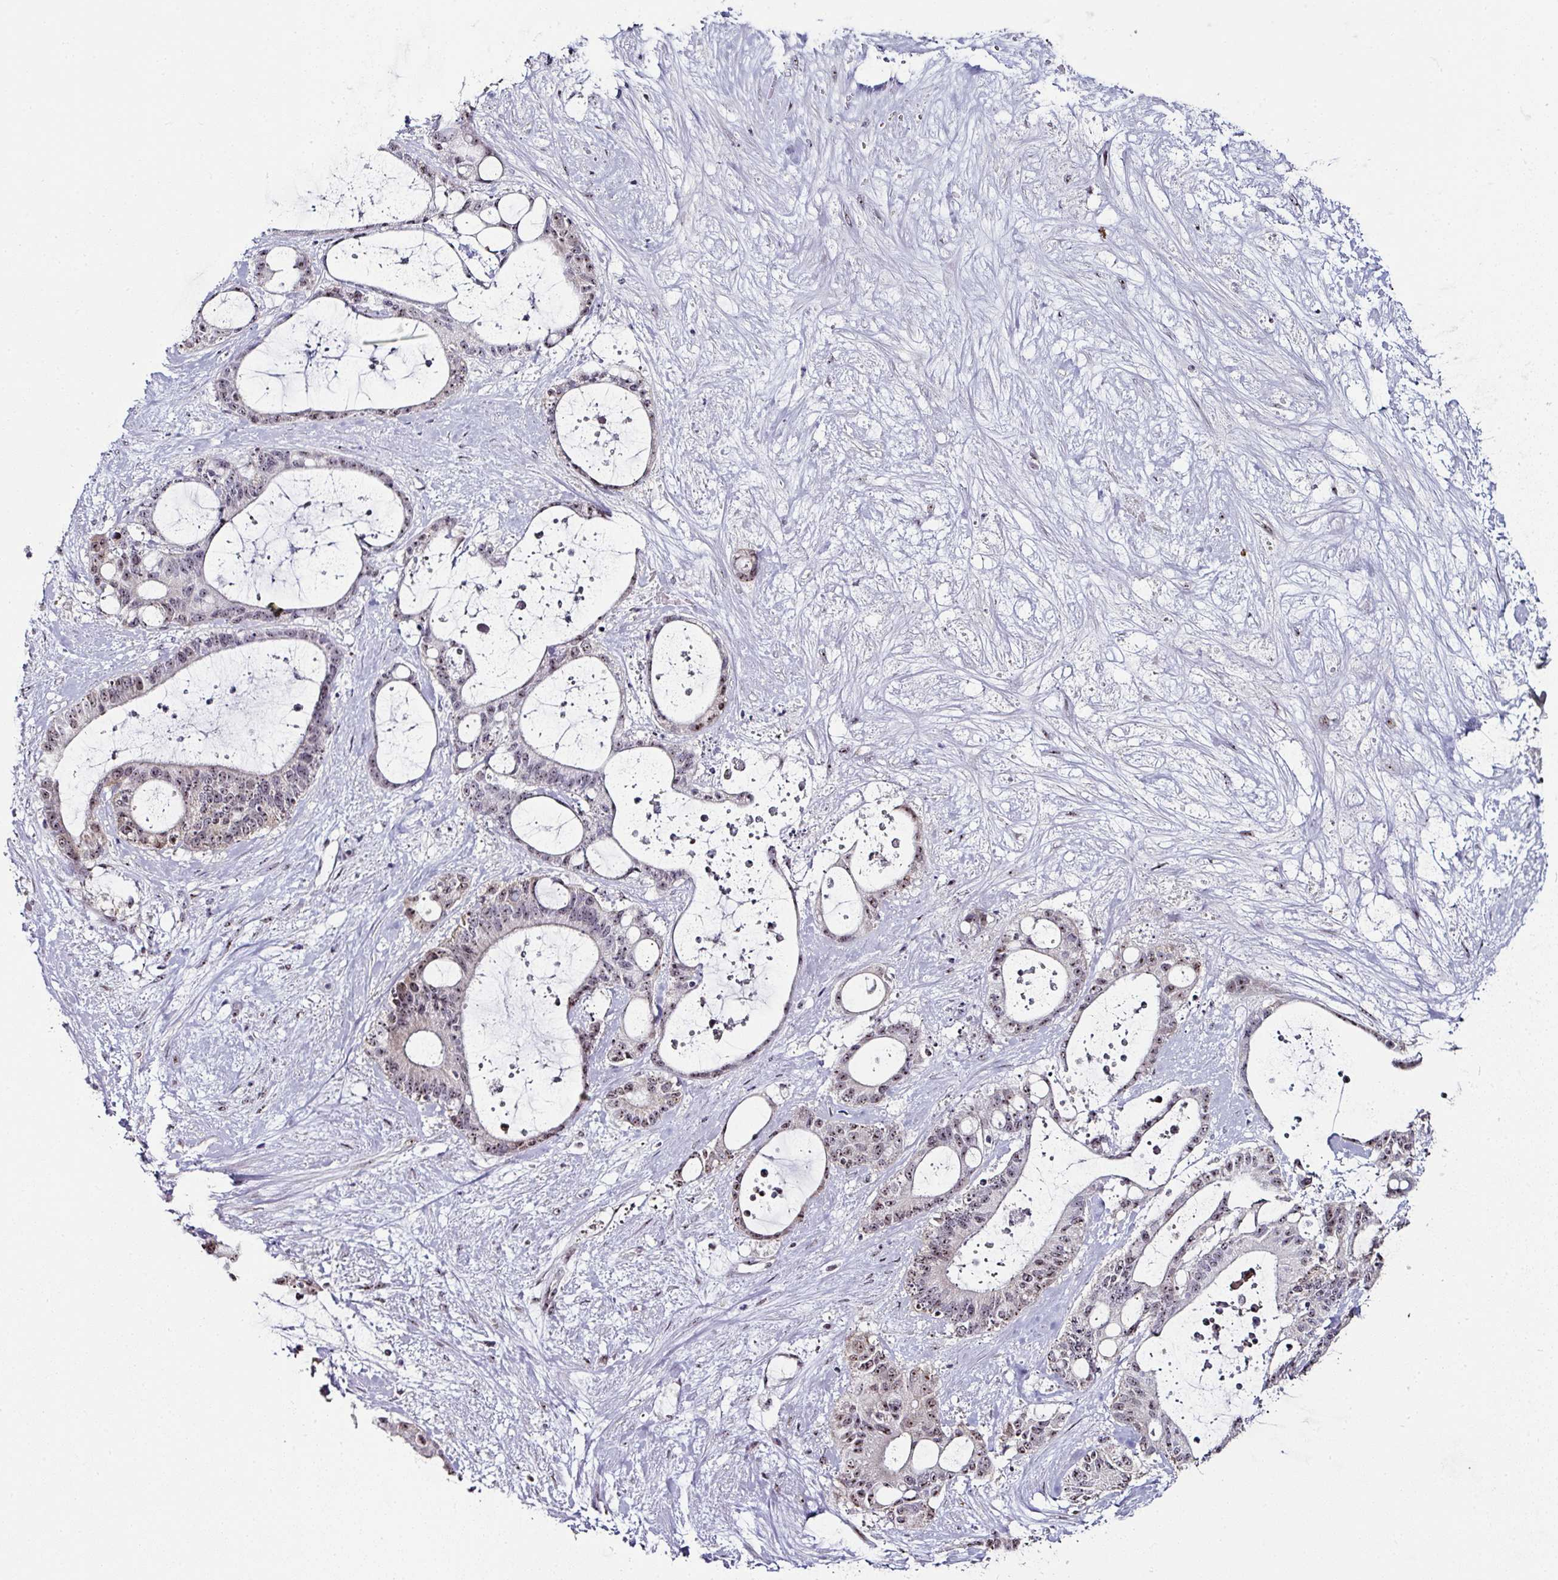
{"staining": {"intensity": "moderate", "quantity": "25%-75%", "location": "cytoplasmic/membranous,nuclear"}, "tissue": "liver cancer", "cell_type": "Tumor cells", "image_type": "cancer", "snomed": [{"axis": "morphology", "description": "Normal tissue, NOS"}, {"axis": "morphology", "description": "Cholangiocarcinoma"}, {"axis": "topography", "description": "Liver"}, {"axis": "topography", "description": "Peripheral nerve tissue"}], "caption": "High-magnification brightfield microscopy of liver cholangiocarcinoma stained with DAB (brown) and counterstained with hematoxylin (blue). tumor cells exhibit moderate cytoplasmic/membranous and nuclear expression is seen in about25%-75% of cells.", "gene": "NACC2", "patient": {"sex": "female", "age": 73}}